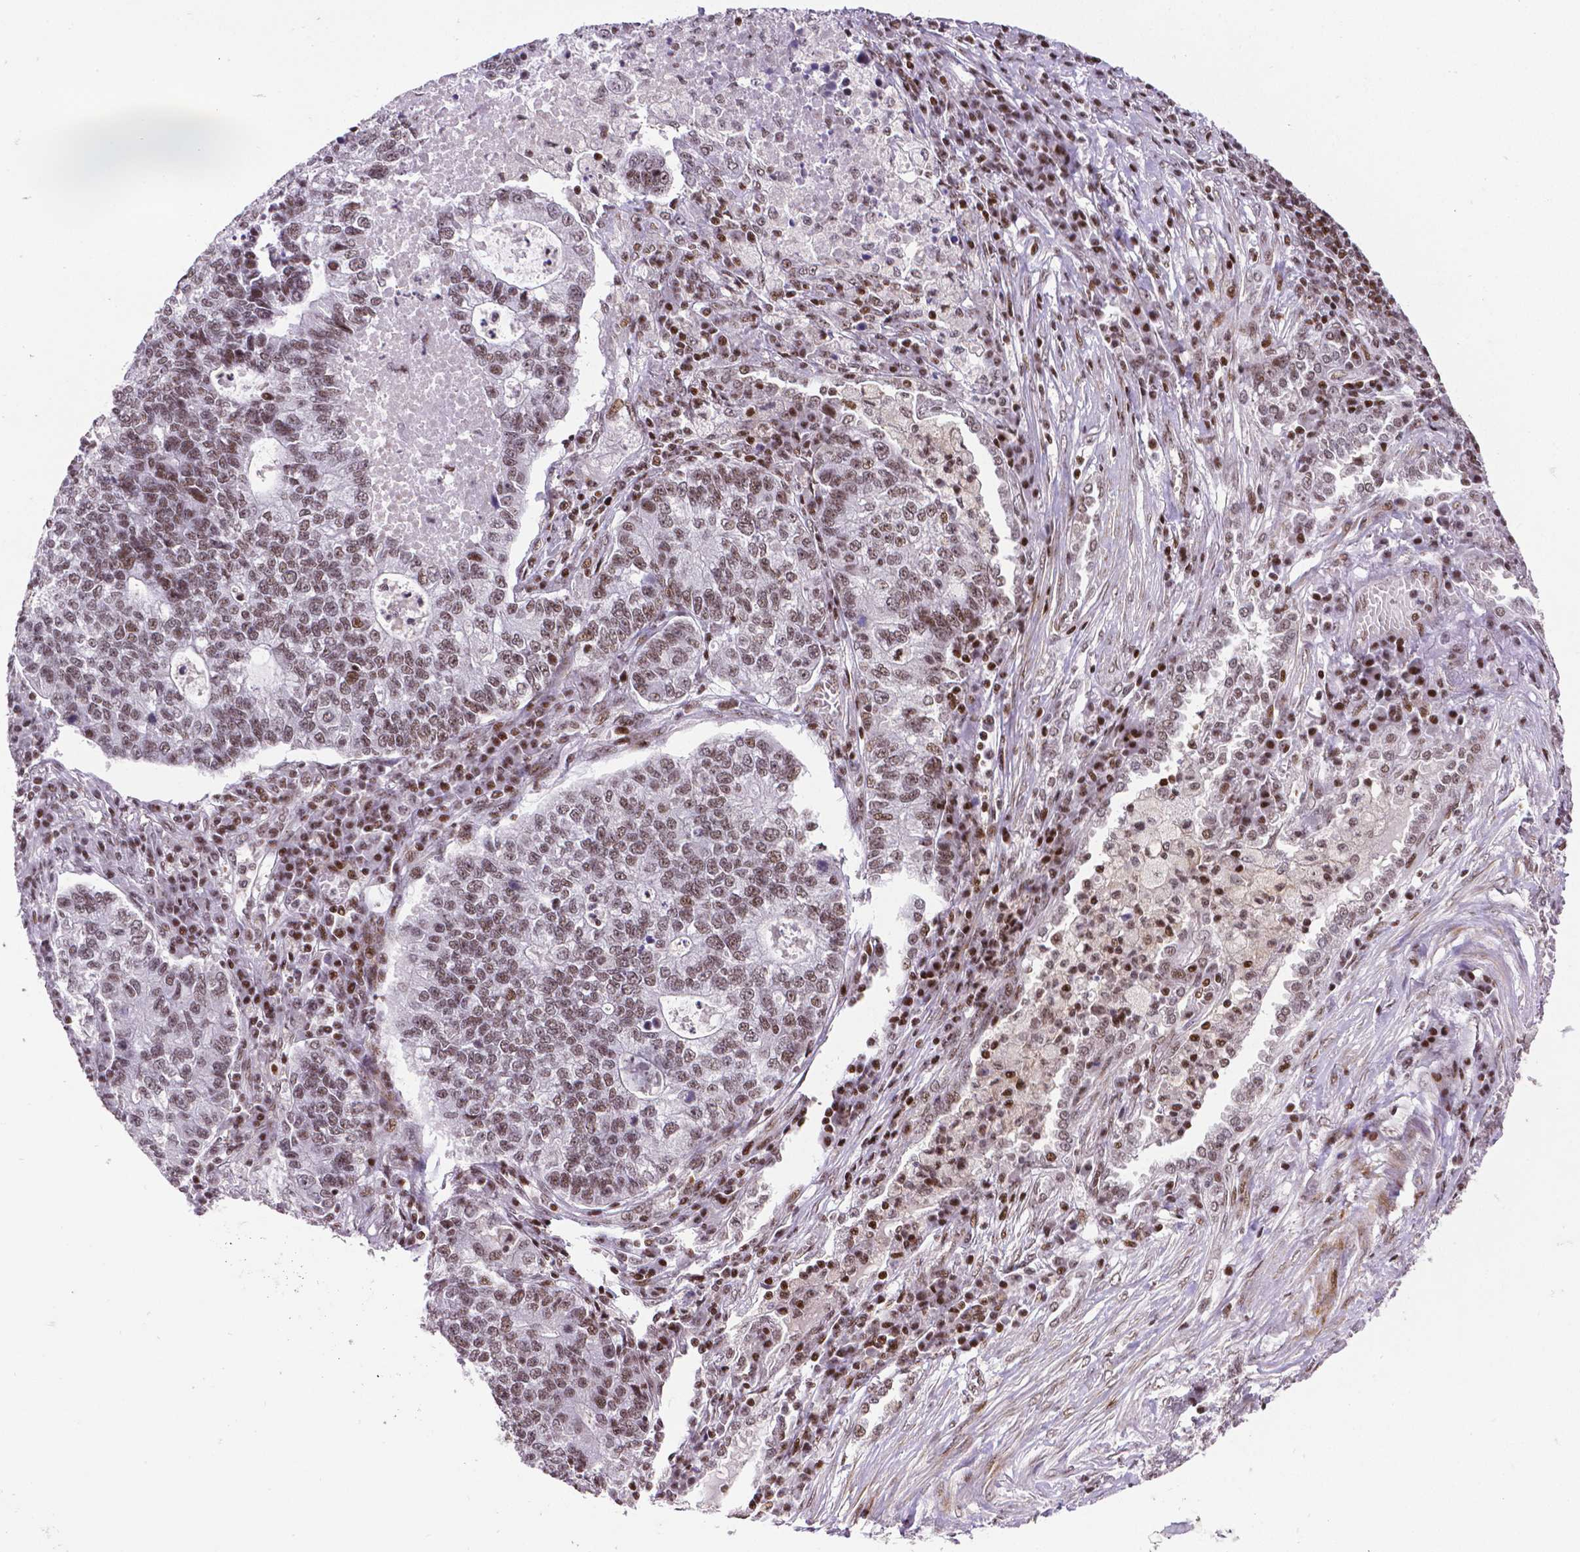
{"staining": {"intensity": "moderate", "quantity": ">75%", "location": "nuclear"}, "tissue": "lung cancer", "cell_type": "Tumor cells", "image_type": "cancer", "snomed": [{"axis": "morphology", "description": "Adenocarcinoma, NOS"}, {"axis": "topography", "description": "Lung"}], "caption": "A histopathology image of adenocarcinoma (lung) stained for a protein reveals moderate nuclear brown staining in tumor cells. (DAB (3,3'-diaminobenzidine) IHC, brown staining for protein, blue staining for nuclei).", "gene": "CTCF", "patient": {"sex": "male", "age": 57}}